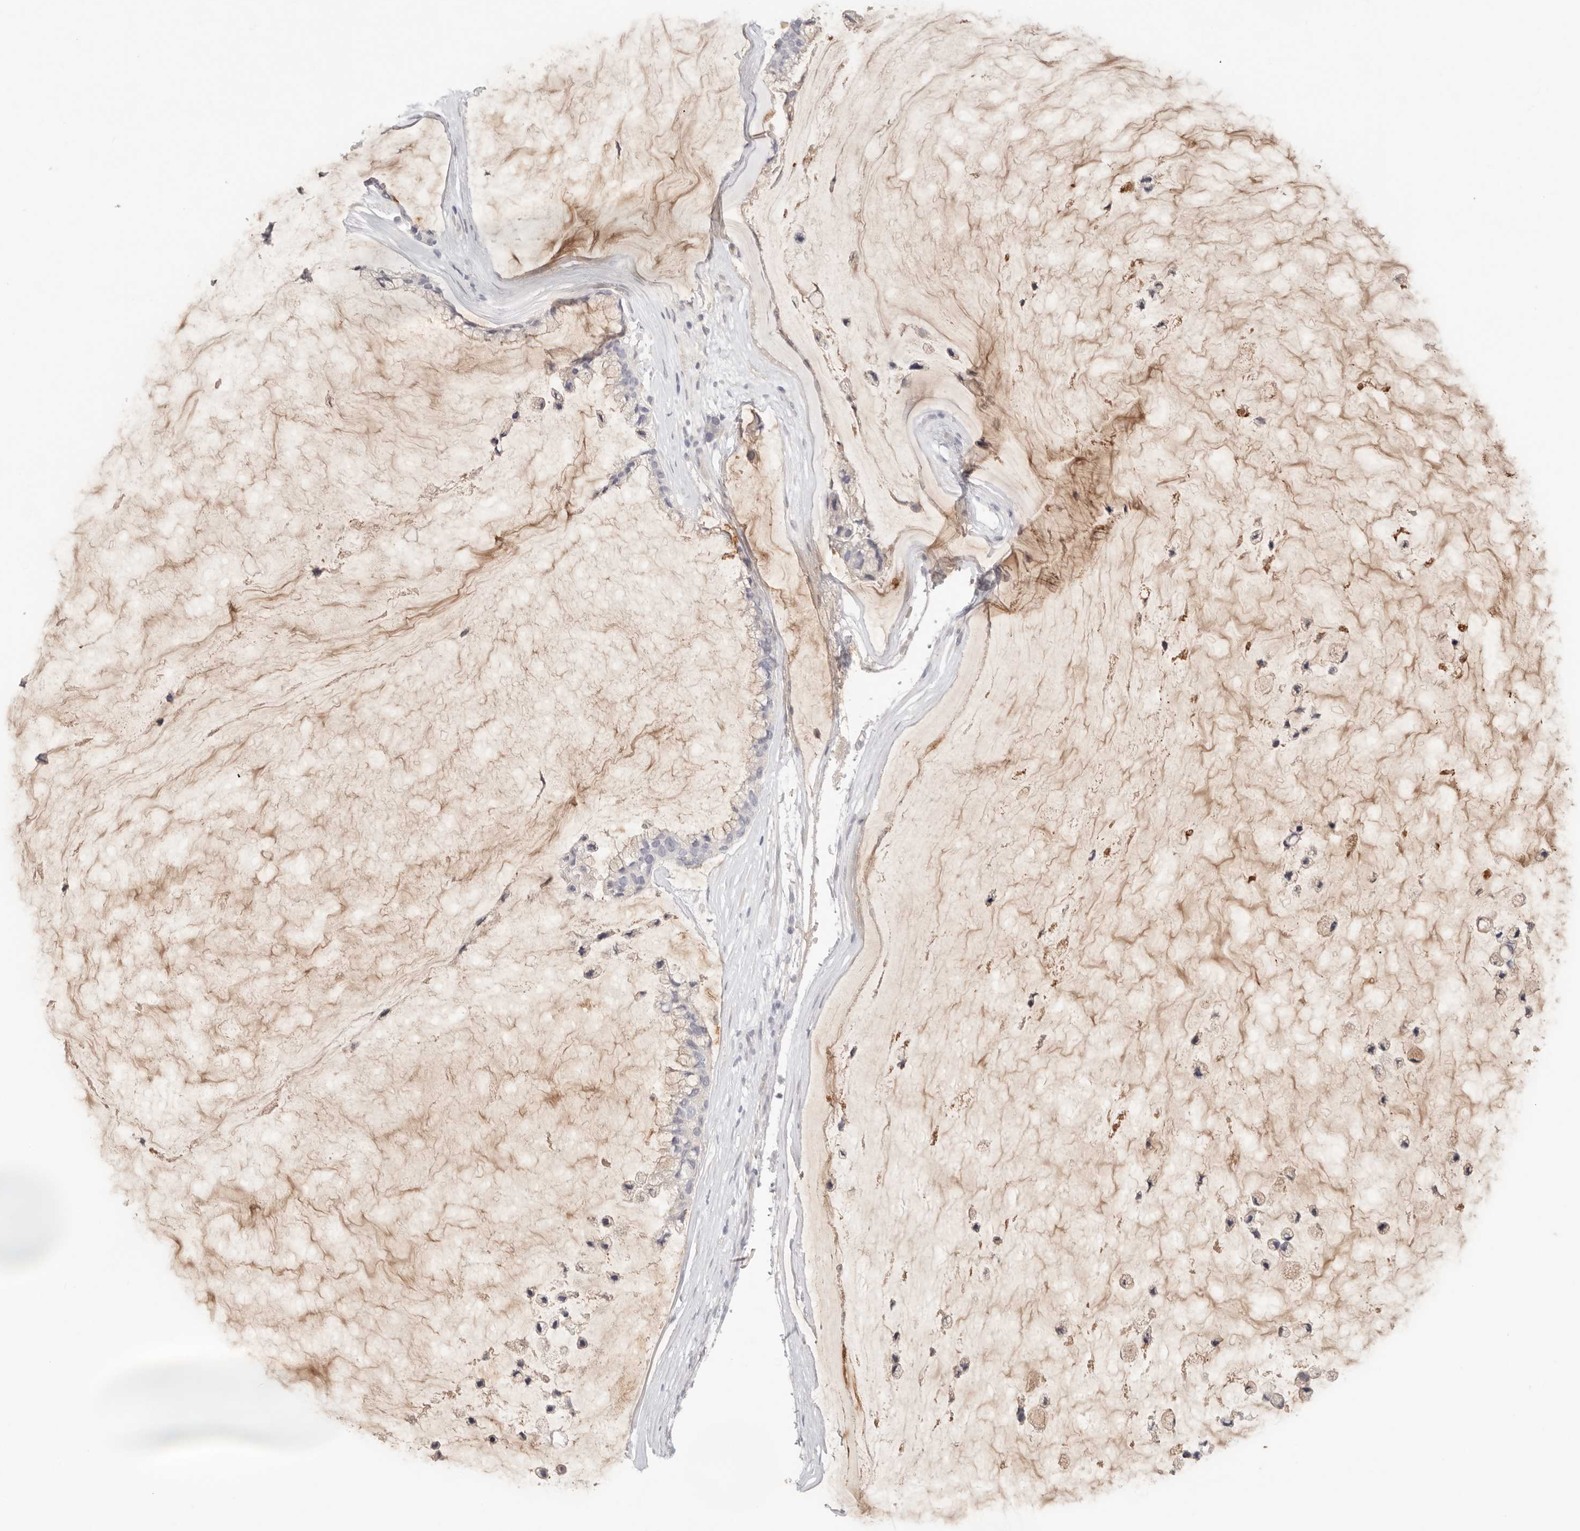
{"staining": {"intensity": "weak", "quantity": "<25%", "location": "cytoplasmic/membranous"}, "tissue": "ovarian cancer", "cell_type": "Tumor cells", "image_type": "cancer", "snomed": [{"axis": "morphology", "description": "Cystadenocarcinoma, mucinous, NOS"}, {"axis": "topography", "description": "Ovary"}], "caption": "Tumor cells are negative for protein expression in human ovarian mucinous cystadenocarcinoma.", "gene": "SPHK1", "patient": {"sex": "female", "age": 39}}